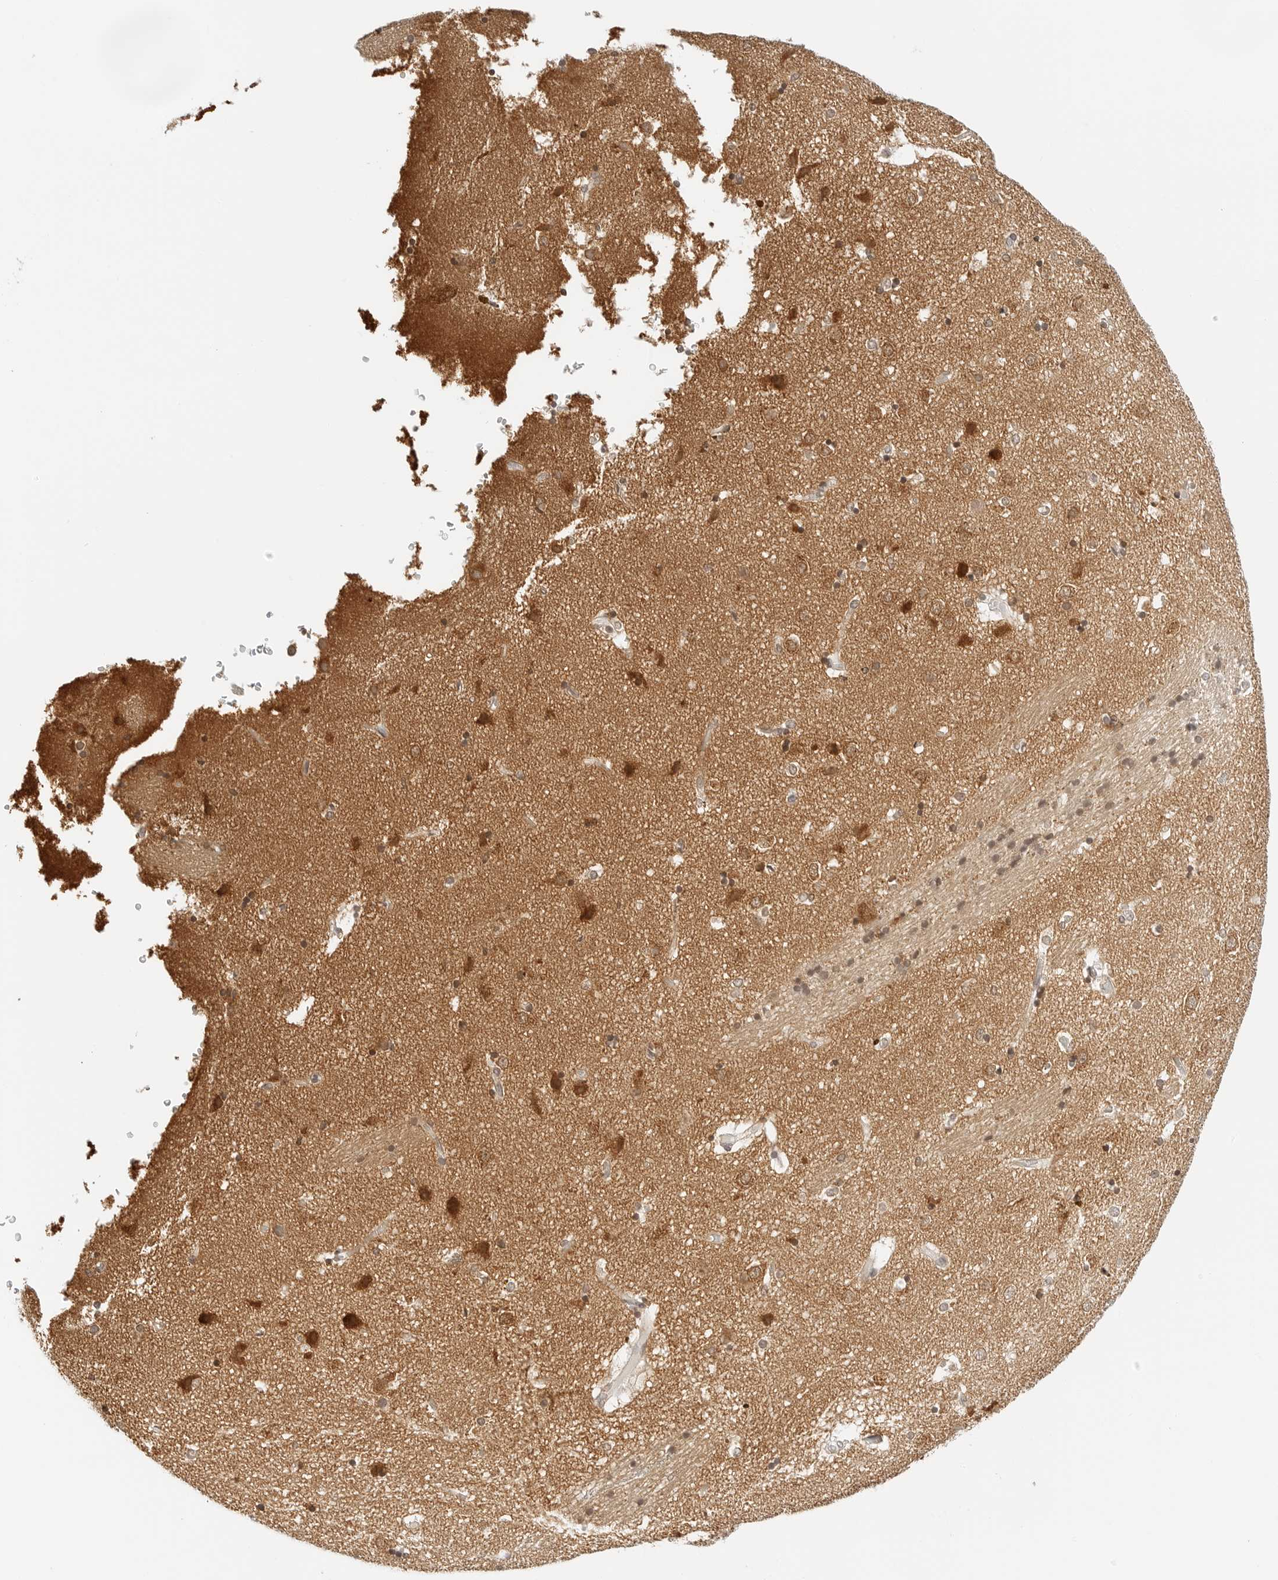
{"staining": {"intensity": "moderate", "quantity": "25%-75%", "location": "cytoplasmic/membranous"}, "tissue": "caudate", "cell_type": "Glial cells", "image_type": "normal", "snomed": [{"axis": "morphology", "description": "Normal tissue, NOS"}, {"axis": "topography", "description": "Lateral ventricle wall"}], "caption": "Moderate cytoplasmic/membranous protein positivity is seen in about 25%-75% of glial cells in caudate.", "gene": "ATL1", "patient": {"sex": "male", "age": 70}}